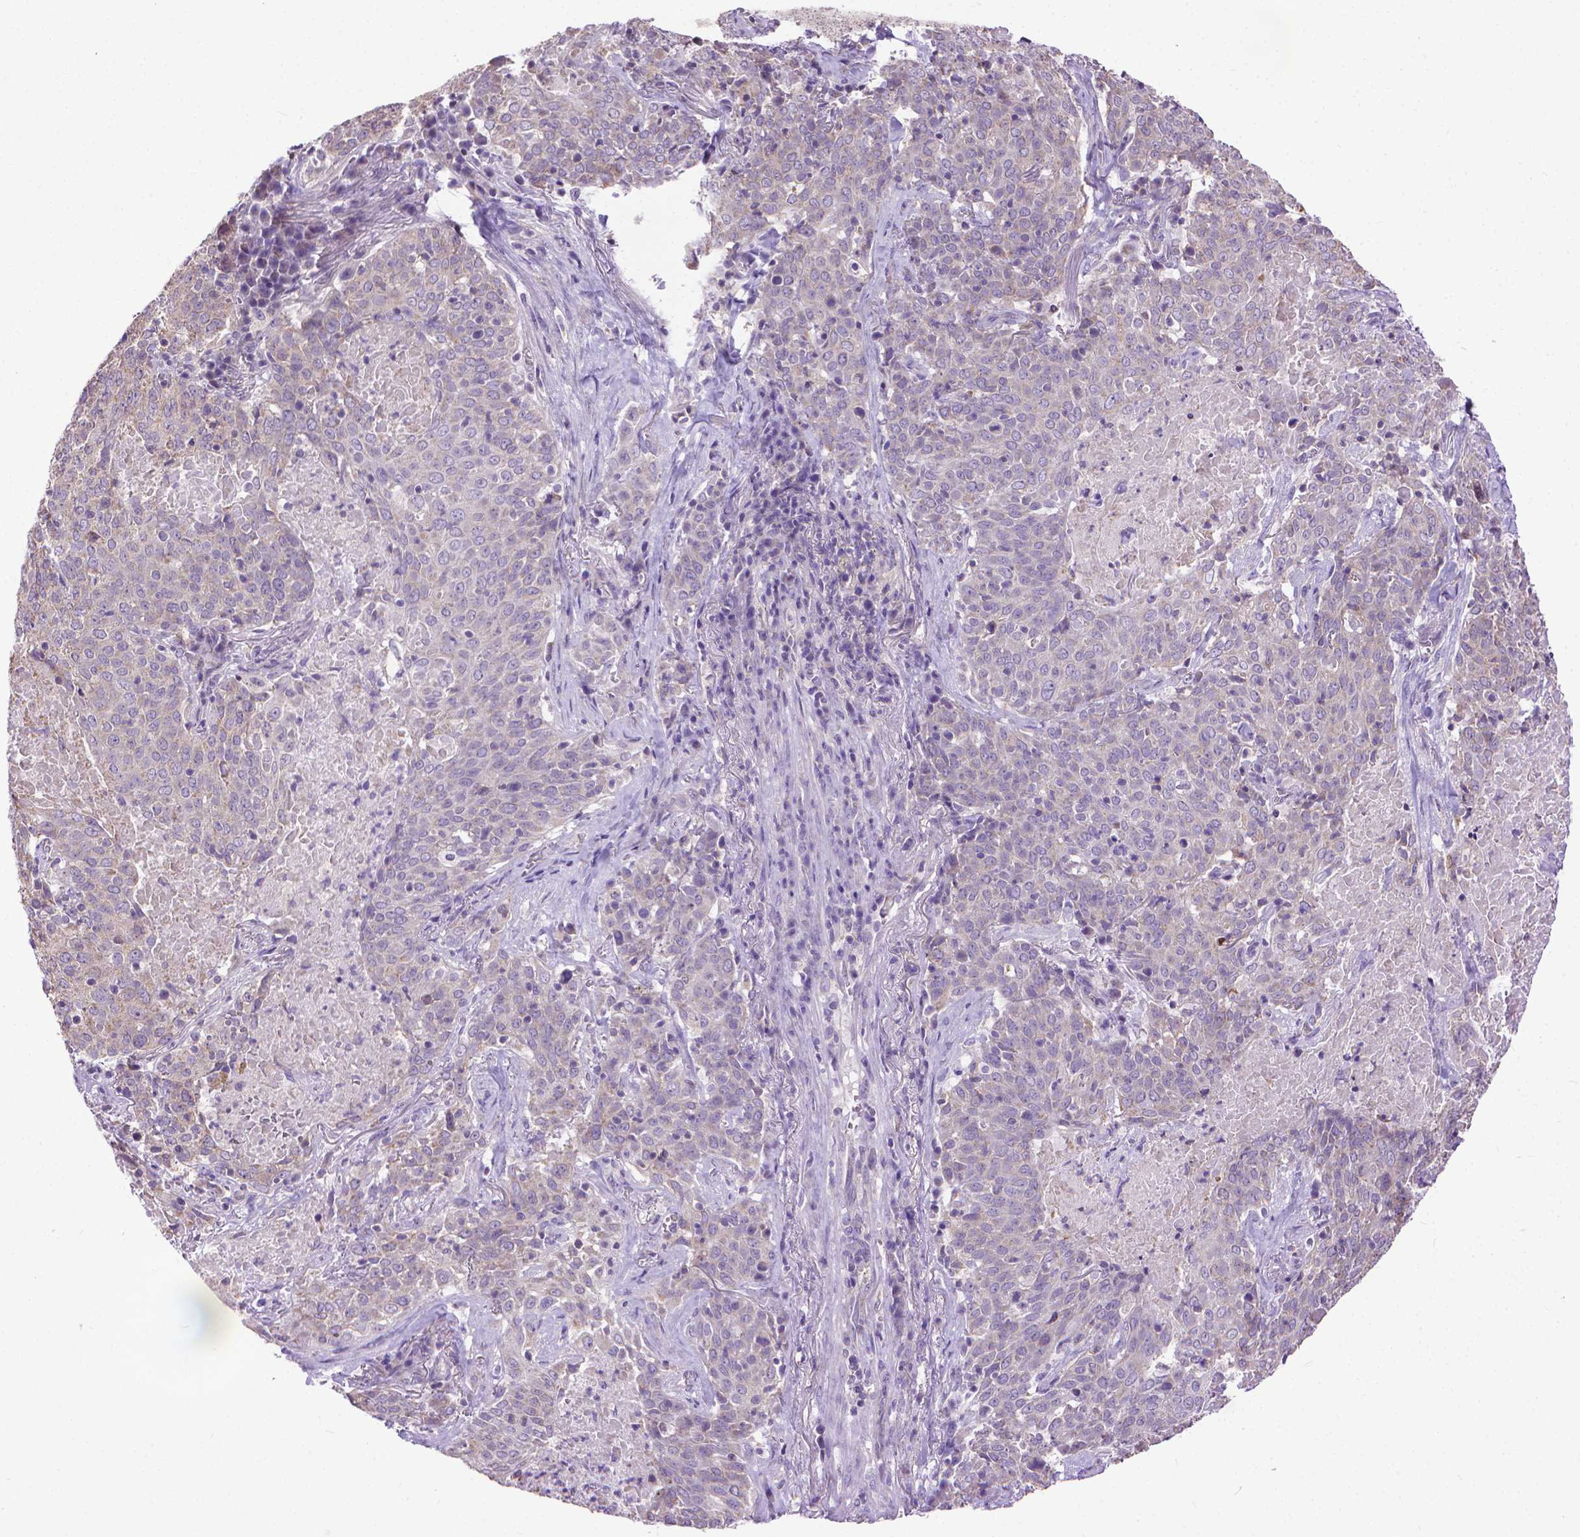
{"staining": {"intensity": "weak", "quantity": "<25%", "location": "cytoplasmic/membranous"}, "tissue": "lung cancer", "cell_type": "Tumor cells", "image_type": "cancer", "snomed": [{"axis": "morphology", "description": "Squamous cell carcinoma, NOS"}, {"axis": "topography", "description": "Lung"}], "caption": "This is a image of immunohistochemistry staining of lung squamous cell carcinoma, which shows no expression in tumor cells.", "gene": "SYN1", "patient": {"sex": "male", "age": 82}}